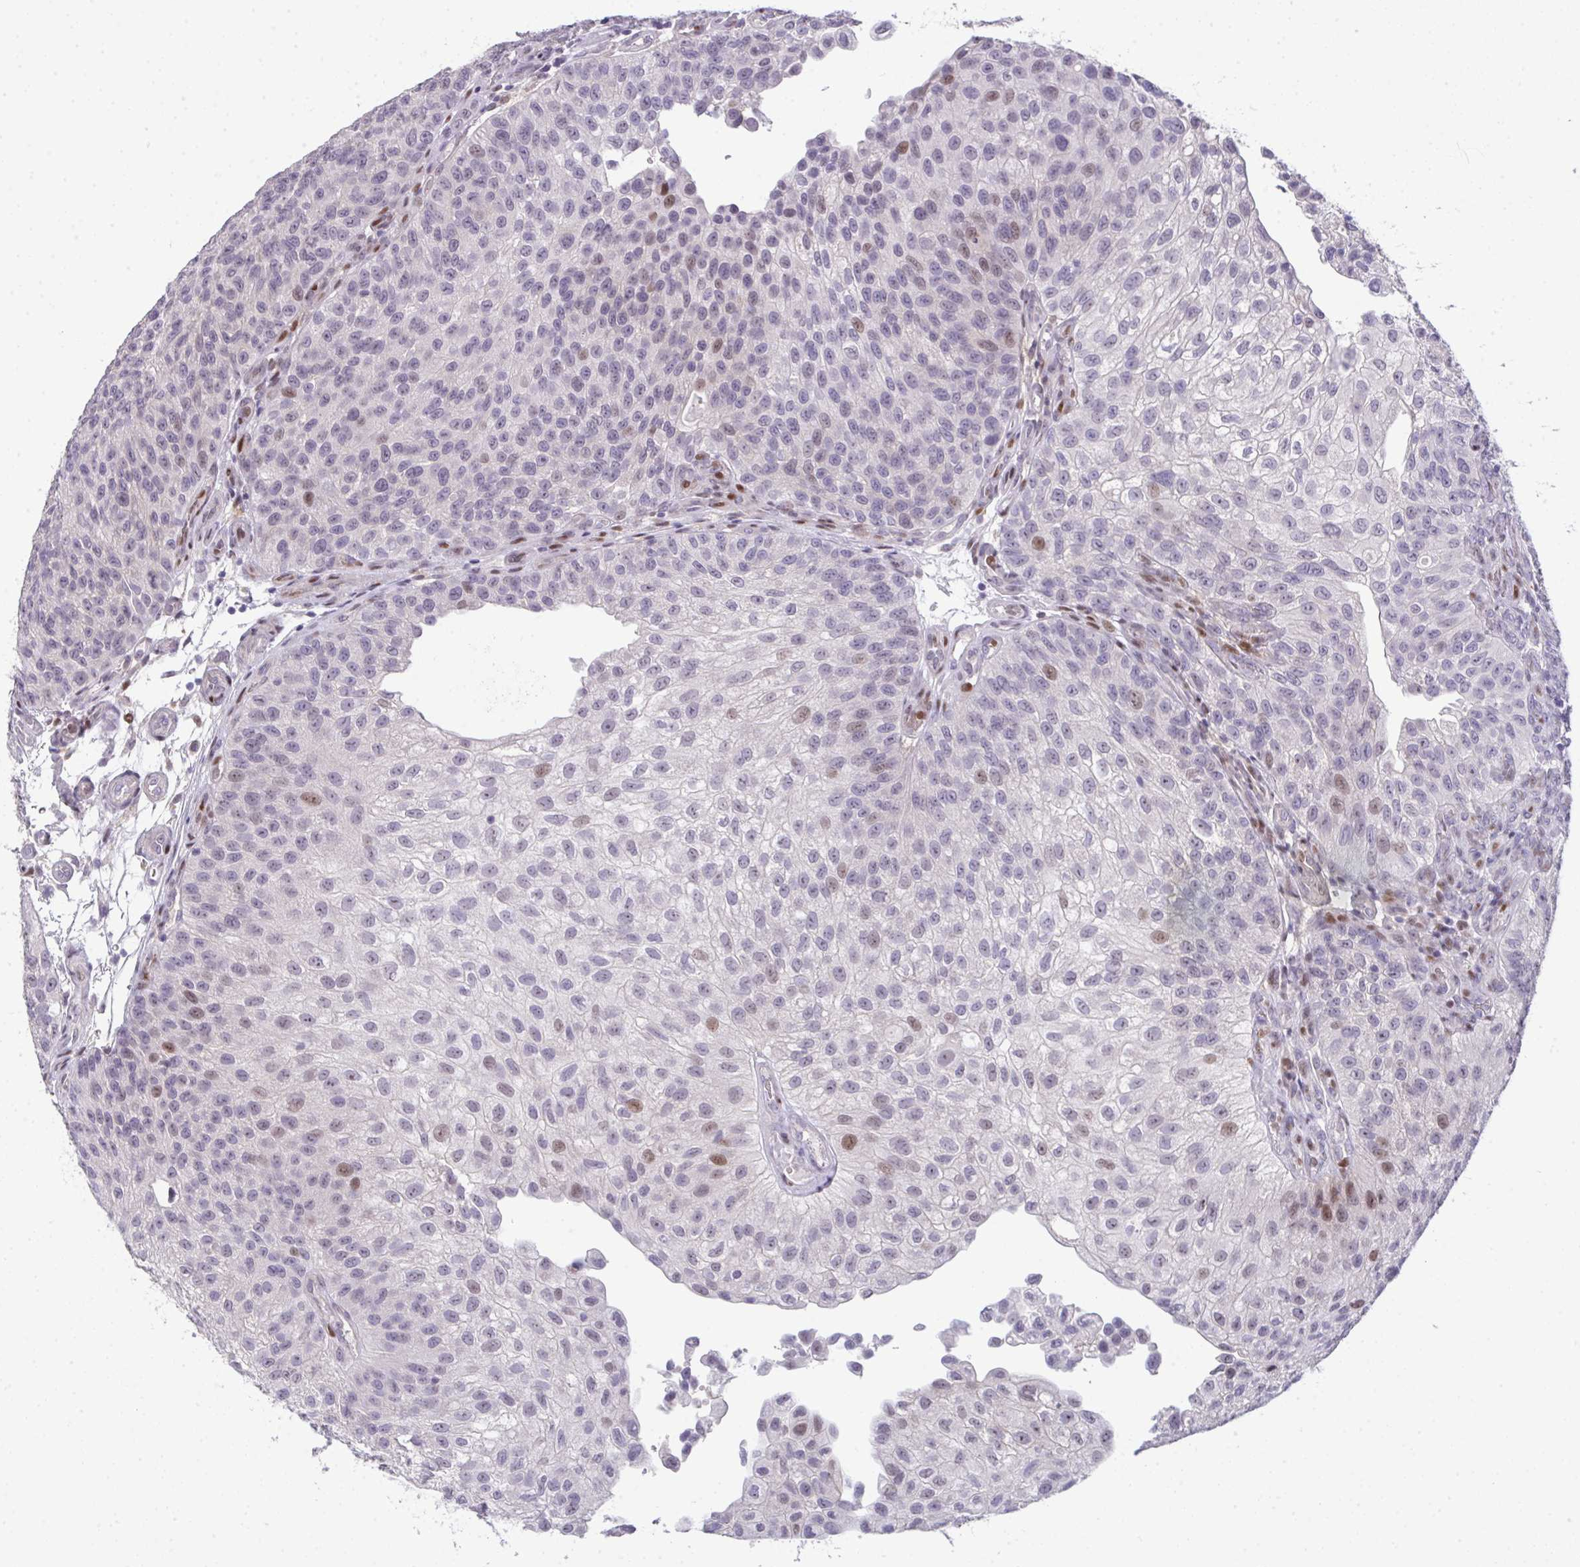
{"staining": {"intensity": "moderate", "quantity": "<25%", "location": "nuclear"}, "tissue": "urothelial cancer", "cell_type": "Tumor cells", "image_type": "cancer", "snomed": [{"axis": "morphology", "description": "Urothelial carcinoma, NOS"}, {"axis": "topography", "description": "Urinary bladder"}], "caption": "A brown stain labels moderate nuclear expression of a protein in transitional cell carcinoma tumor cells.", "gene": "GALNT16", "patient": {"sex": "male", "age": 87}}